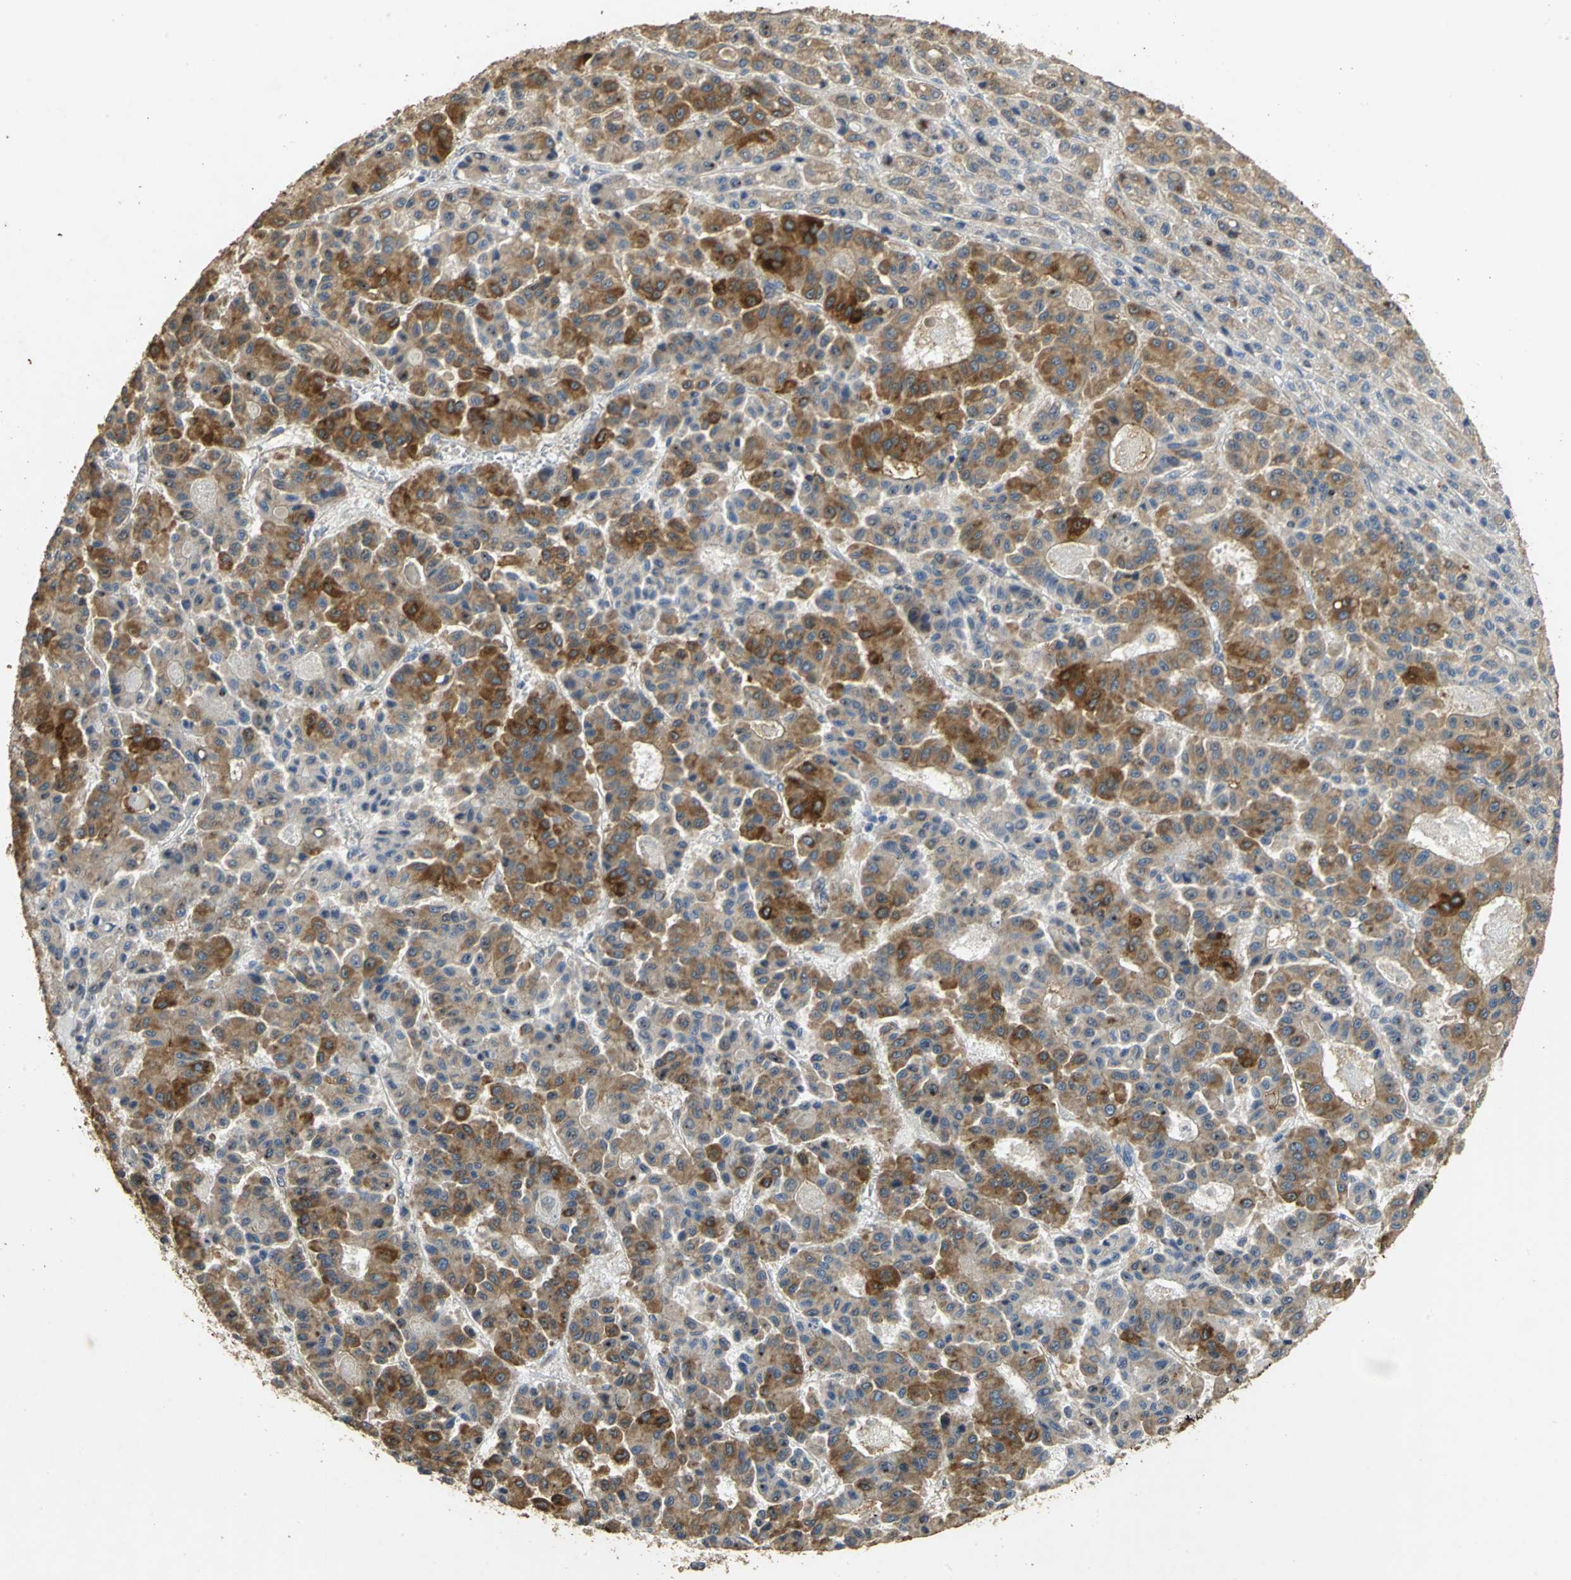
{"staining": {"intensity": "strong", "quantity": ">75%", "location": "cytoplasmic/membranous"}, "tissue": "liver cancer", "cell_type": "Tumor cells", "image_type": "cancer", "snomed": [{"axis": "morphology", "description": "Carcinoma, Hepatocellular, NOS"}, {"axis": "topography", "description": "Liver"}], "caption": "This photomicrograph shows liver cancer (hepatocellular carcinoma) stained with immunohistochemistry (IHC) to label a protein in brown. The cytoplasmic/membranous of tumor cells show strong positivity for the protein. Nuclei are counter-stained blue.", "gene": "ACSL4", "patient": {"sex": "male", "age": 70}}